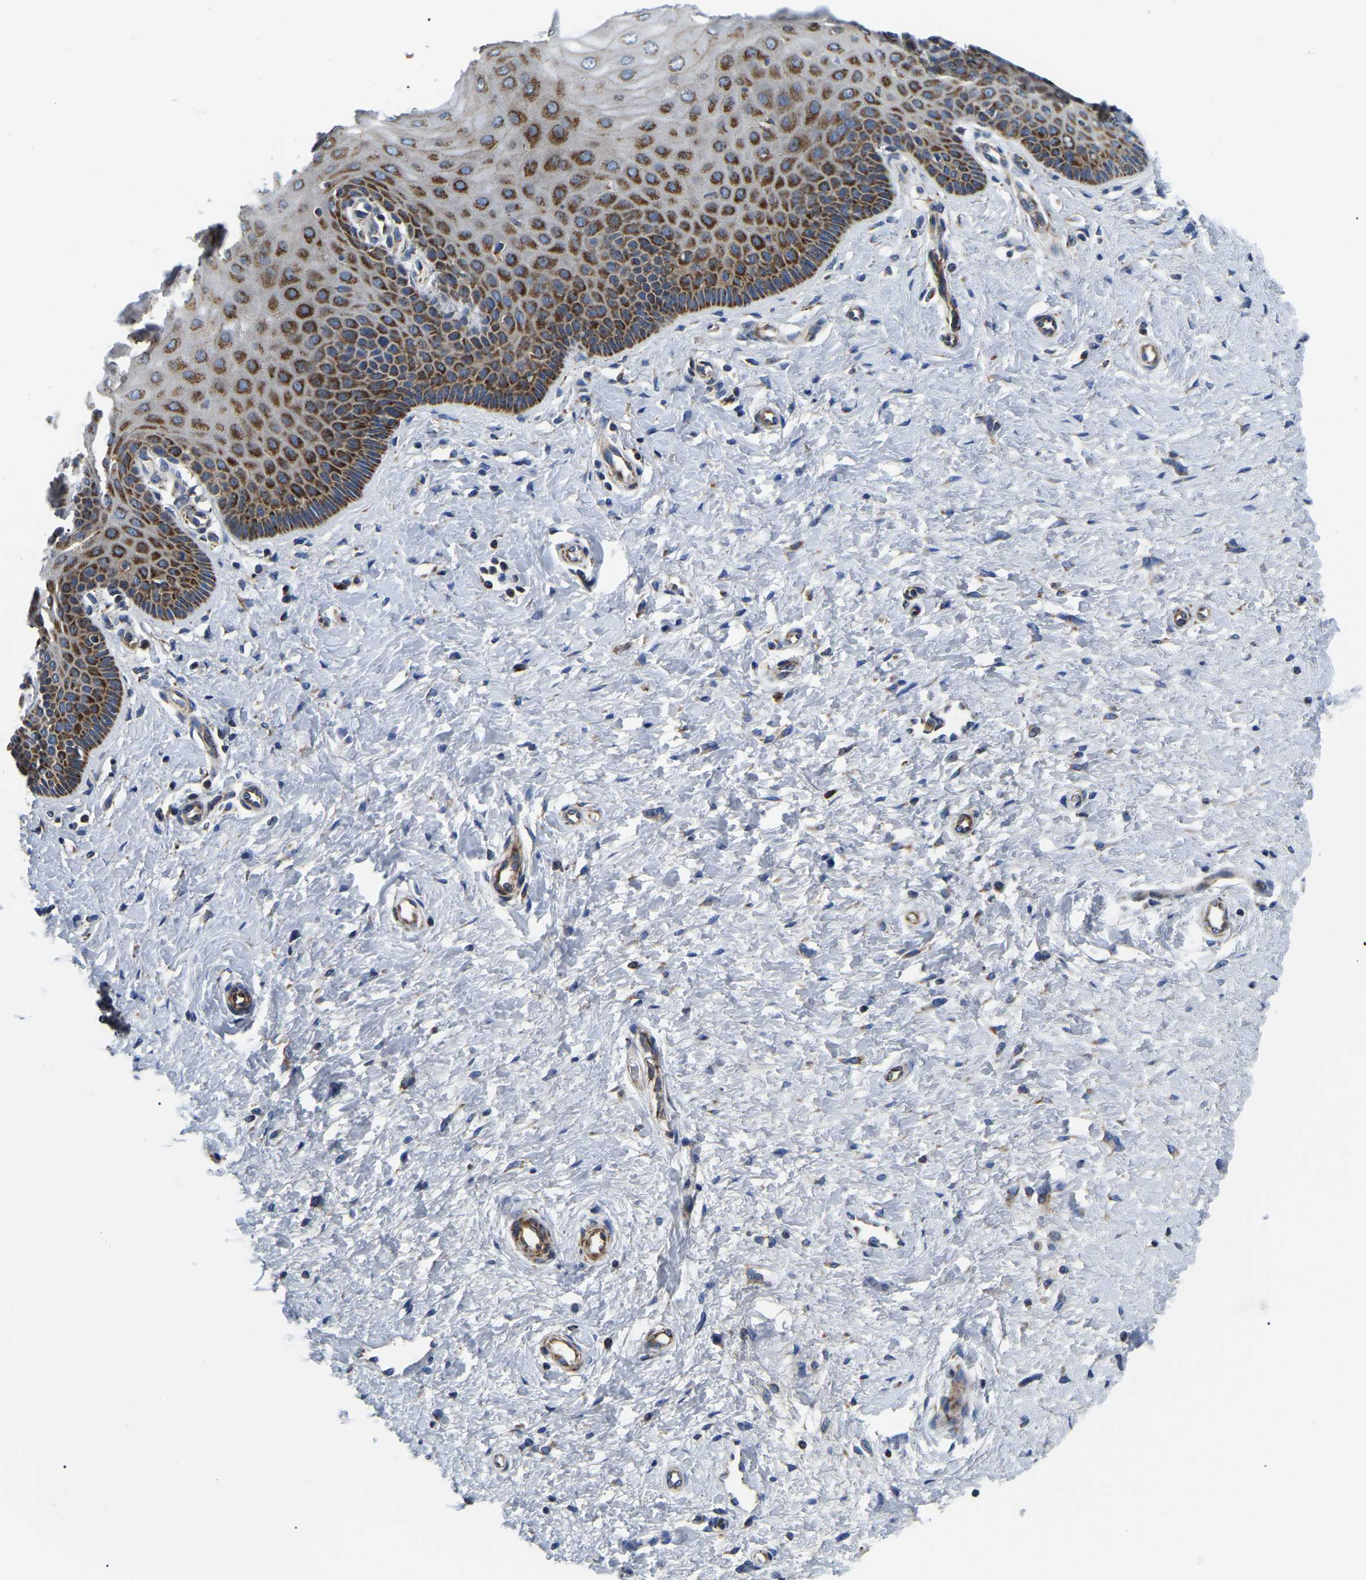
{"staining": {"intensity": "strong", "quantity": "25%-75%", "location": "cytoplasmic/membranous"}, "tissue": "cervix", "cell_type": "Squamous epithelial cells", "image_type": "normal", "snomed": [{"axis": "morphology", "description": "Normal tissue, NOS"}, {"axis": "topography", "description": "Cervix"}], "caption": "Protein analysis of normal cervix displays strong cytoplasmic/membranous expression in about 25%-75% of squamous epithelial cells. Nuclei are stained in blue.", "gene": "PPM1E", "patient": {"sex": "female", "age": 55}}